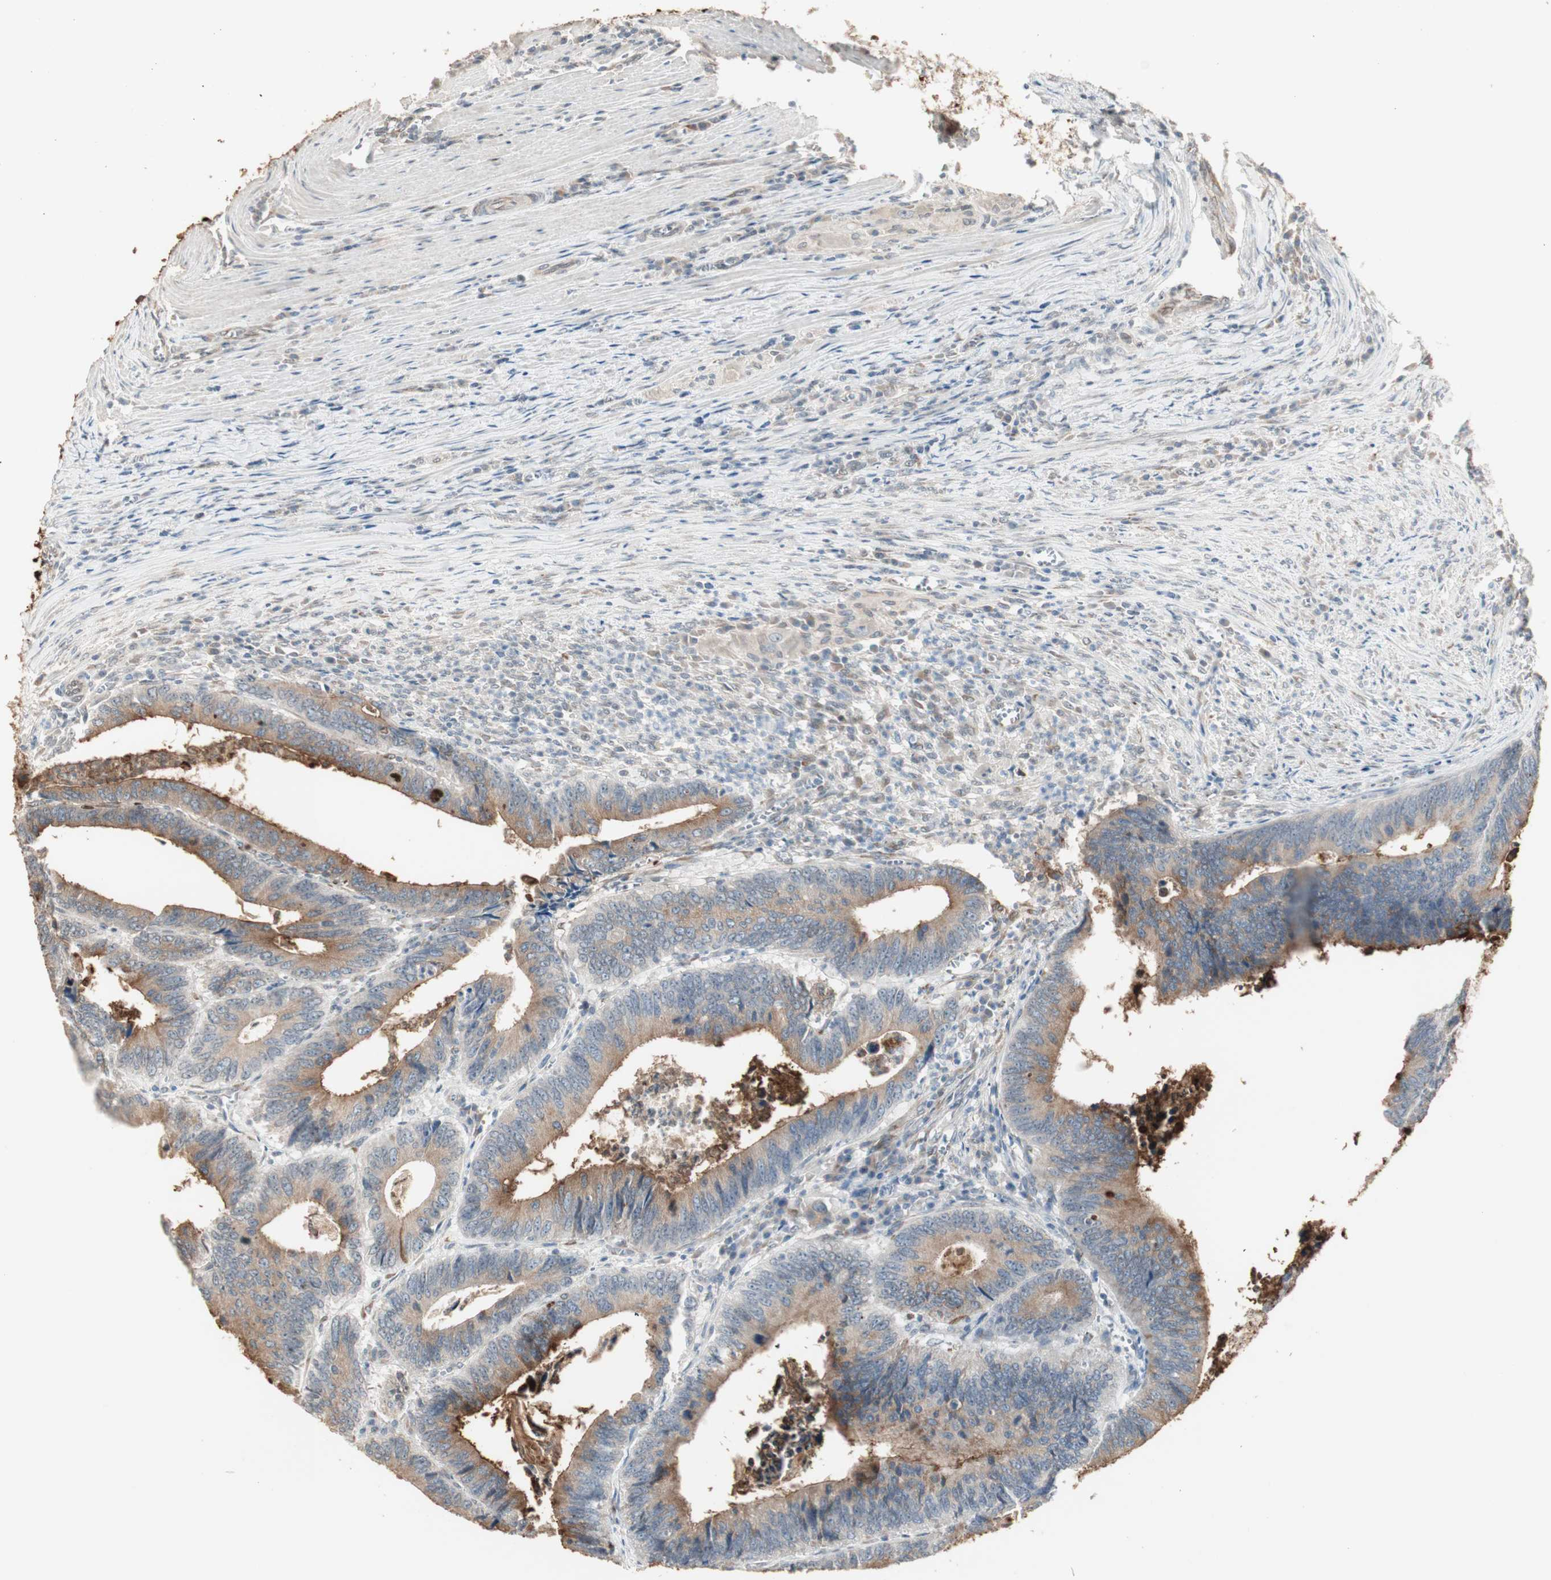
{"staining": {"intensity": "strong", "quantity": ">75%", "location": "cytoplasmic/membranous"}, "tissue": "colorectal cancer", "cell_type": "Tumor cells", "image_type": "cancer", "snomed": [{"axis": "morphology", "description": "Adenocarcinoma, NOS"}, {"axis": "topography", "description": "Colon"}], "caption": "Brown immunohistochemical staining in human colorectal cancer shows strong cytoplasmic/membranous expression in approximately >75% of tumor cells.", "gene": "TASOR", "patient": {"sex": "male", "age": 72}}